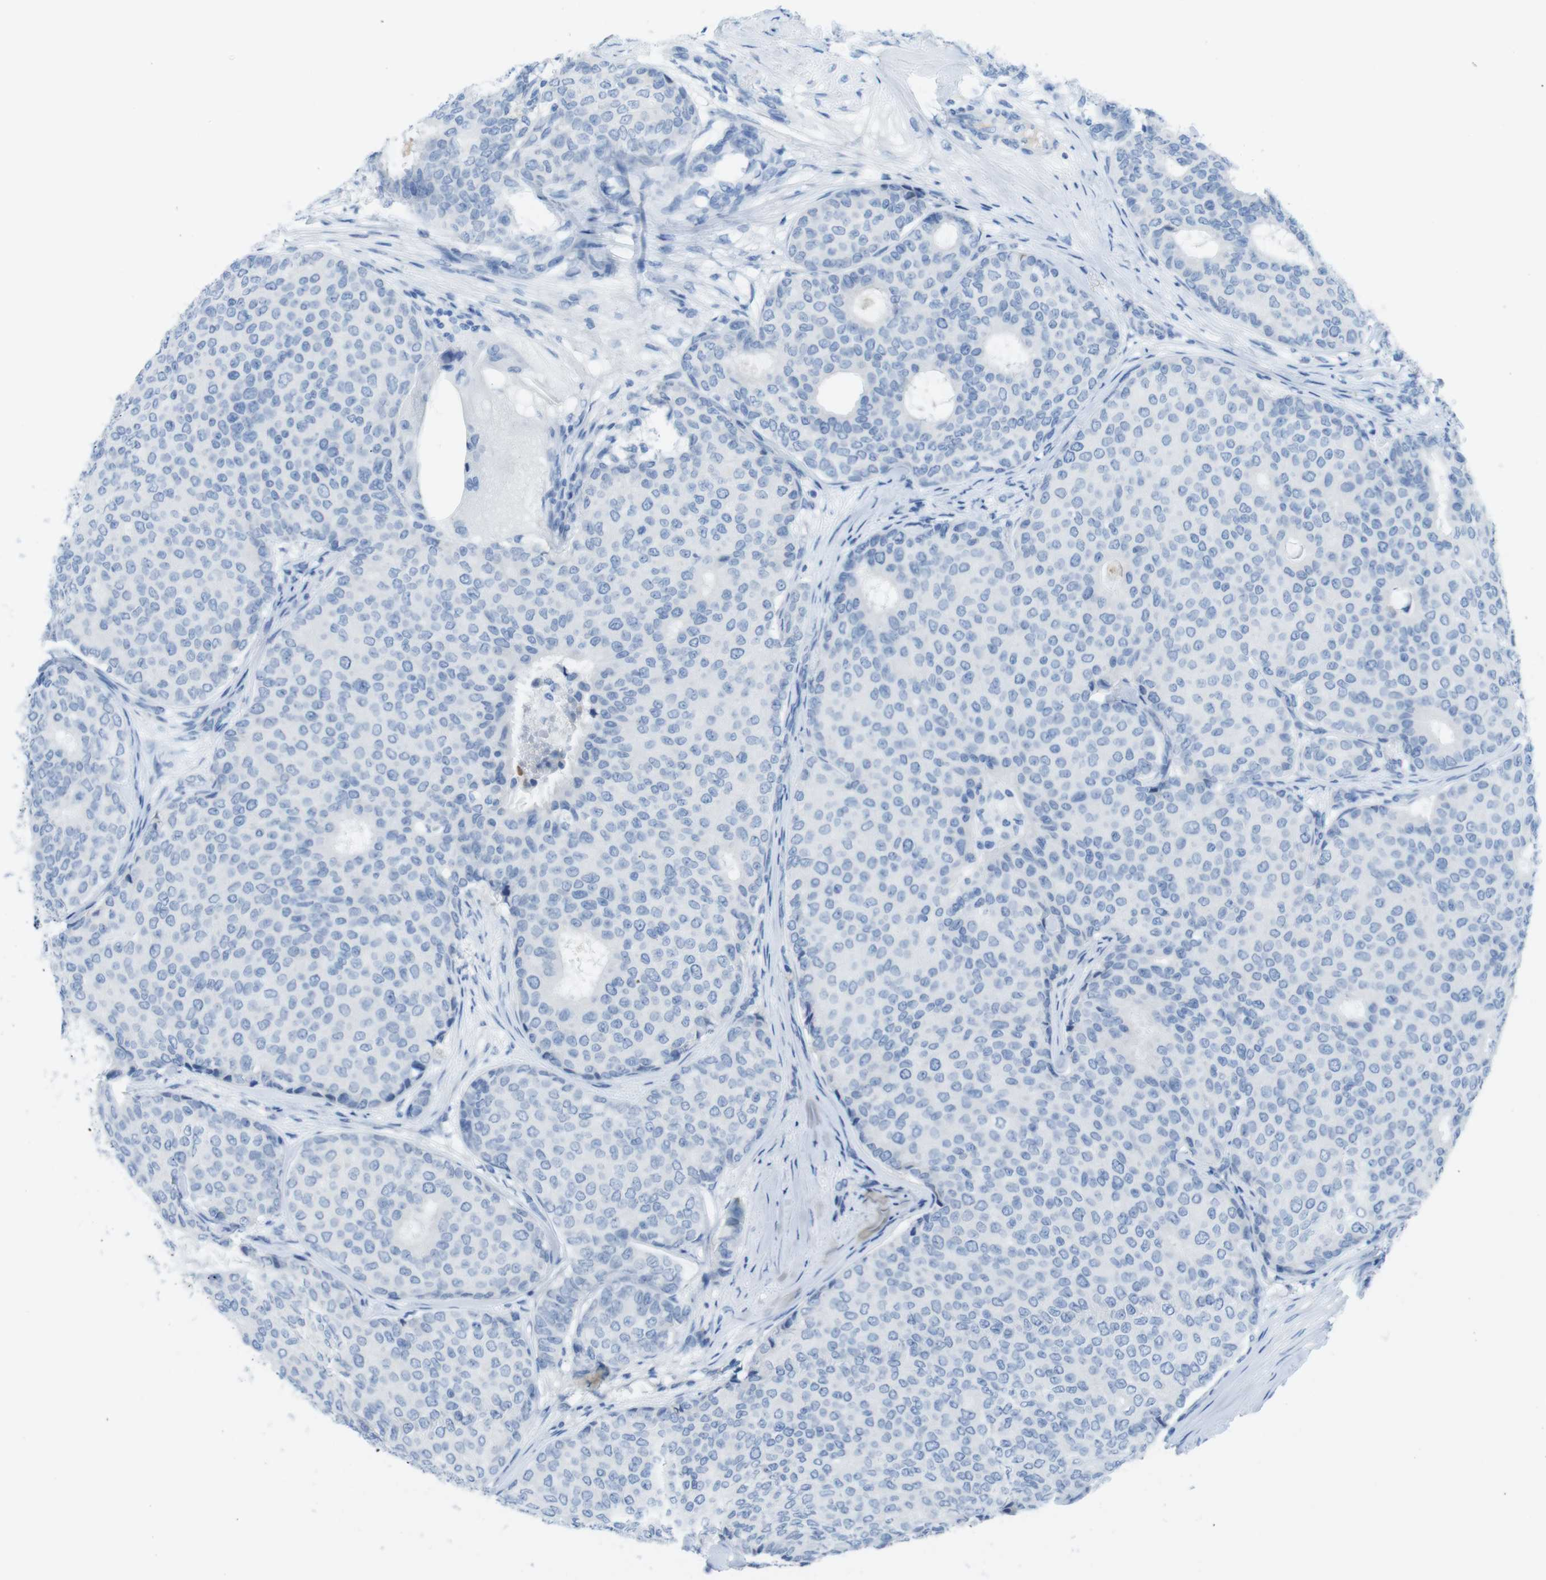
{"staining": {"intensity": "negative", "quantity": "none", "location": "none"}, "tissue": "breast cancer", "cell_type": "Tumor cells", "image_type": "cancer", "snomed": [{"axis": "morphology", "description": "Duct carcinoma"}, {"axis": "topography", "description": "Breast"}], "caption": "Breast cancer (invasive ductal carcinoma) stained for a protein using immunohistochemistry exhibits no staining tumor cells.", "gene": "GAP43", "patient": {"sex": "female", "age": 75}}